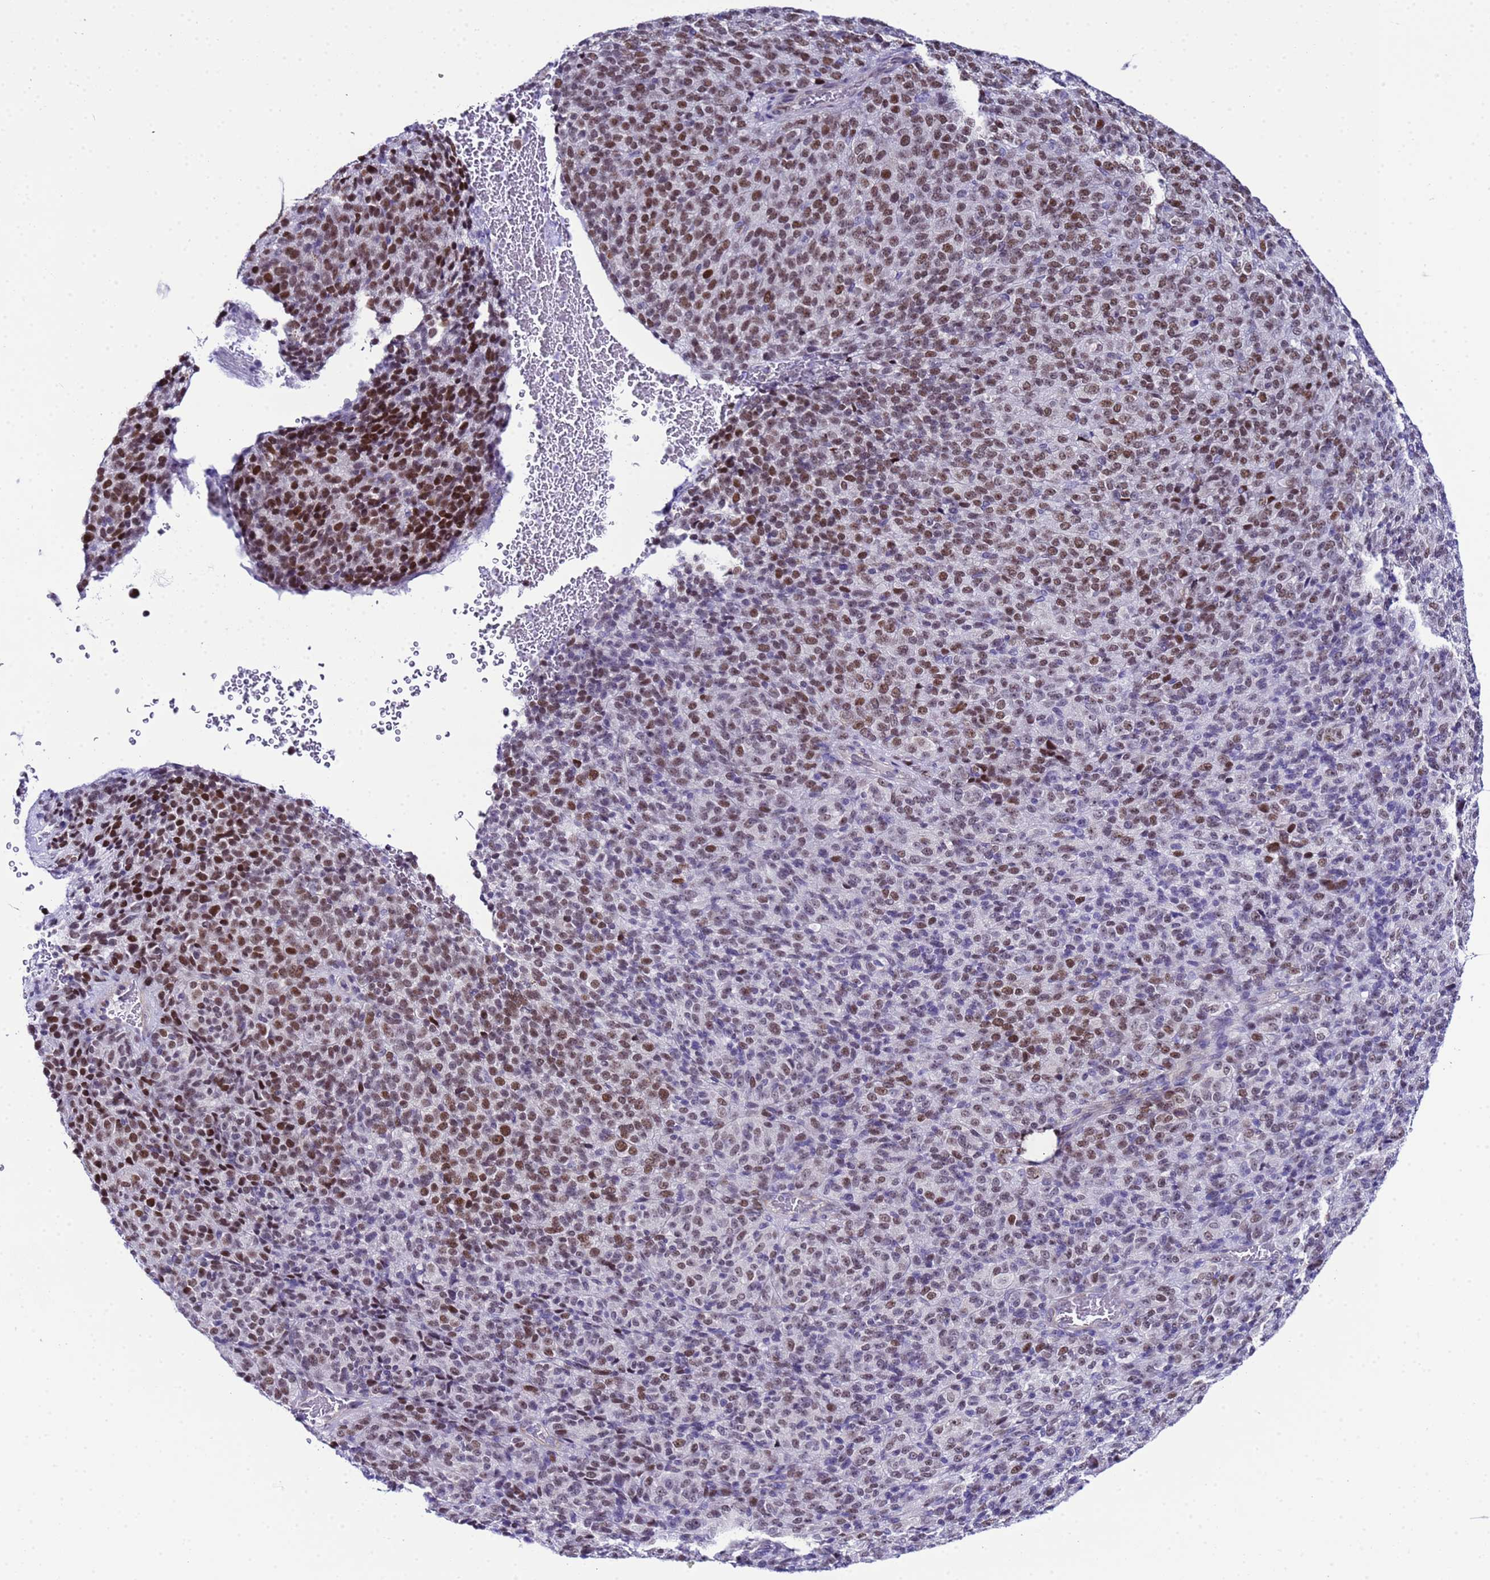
{"staining": {"intensity": "strong", "quantity": ">75%", "location": "nuclear"}, "tissue": "melanoma", "cell_type": "Tumor cells", "image_type": "cancer", "snomed": [{"axis": "morphology", "description": "Malignant melanoma, Metastatic site"}, {"axis": "topography", "description": "Brain"}], "caption": "This image displays immunohistochemistry staining of human malignant melanoma (metastatic site), with high strong nuclear staining in approximately >75% of tumor cells.", "gene": "BCL7A", "patient": {"sex": "female", "age": 56}}